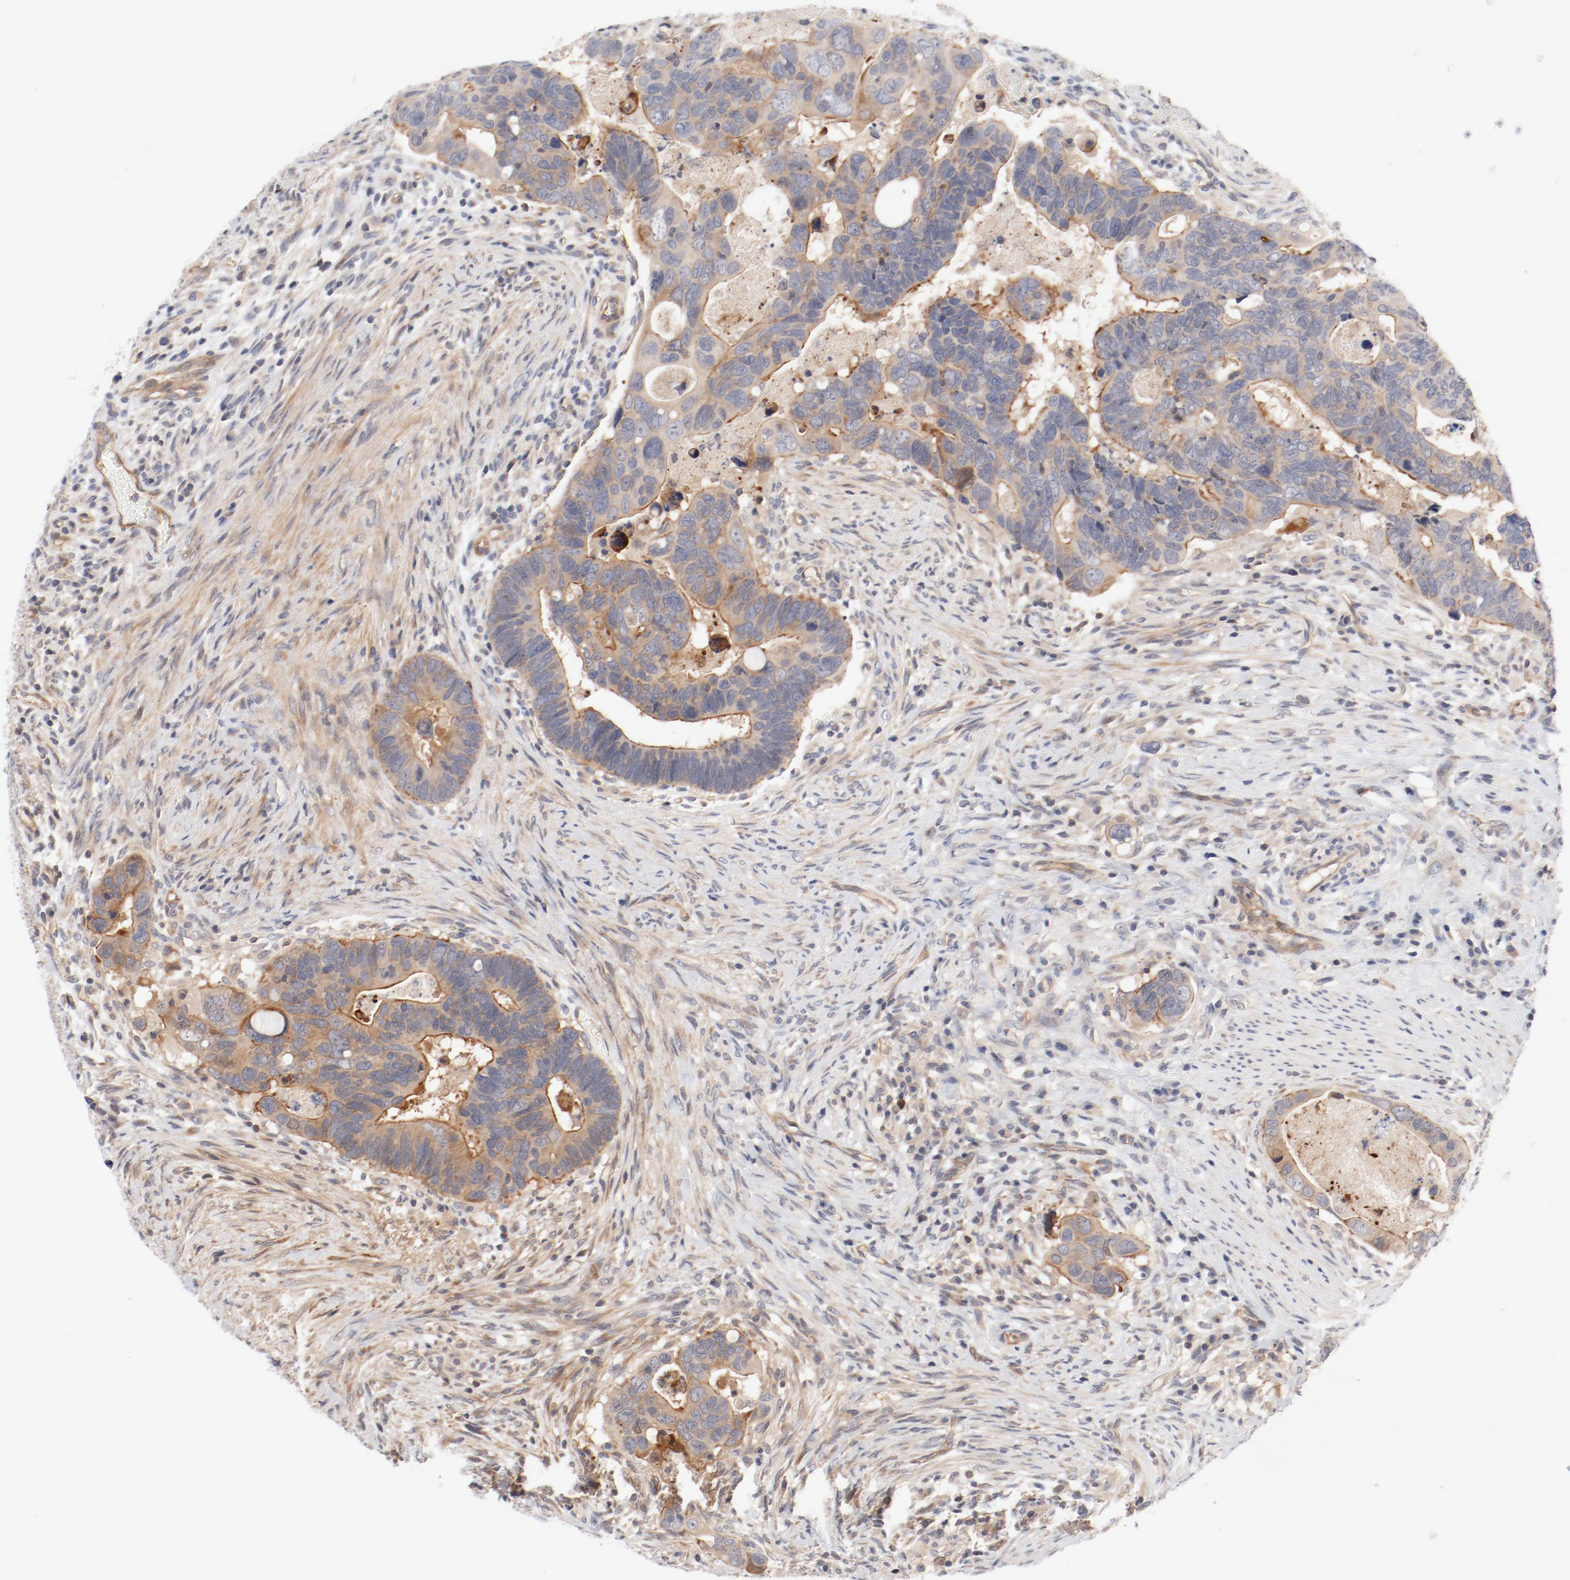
{"staining": {"intensity": "moderate", "quantity": "25%-75%", "location": "cytoplasmic/membranous"}, "tissue": "colorectal cancer", "cell_type": "Tumor cells", "image_type": "cancer", "snomed": [{"axis": "morphology", "description": "Adenocarcinoma, NOS"}, {"axis": "topography", "description": "Rectum"}], "caption": "Tumor cells show medium levels of moderate cytoplasmic/membranous expression in approximately 25%-75% of cells in human colorectal adenocarcinoma. The staining was performed using DAB to visualize the protein expression in brown, while the nuclei were stained in blue with hematoxylin (Magnification: 20x).", "gene": "ZNF267", "patient": {"sex": "male", "age": 53}}